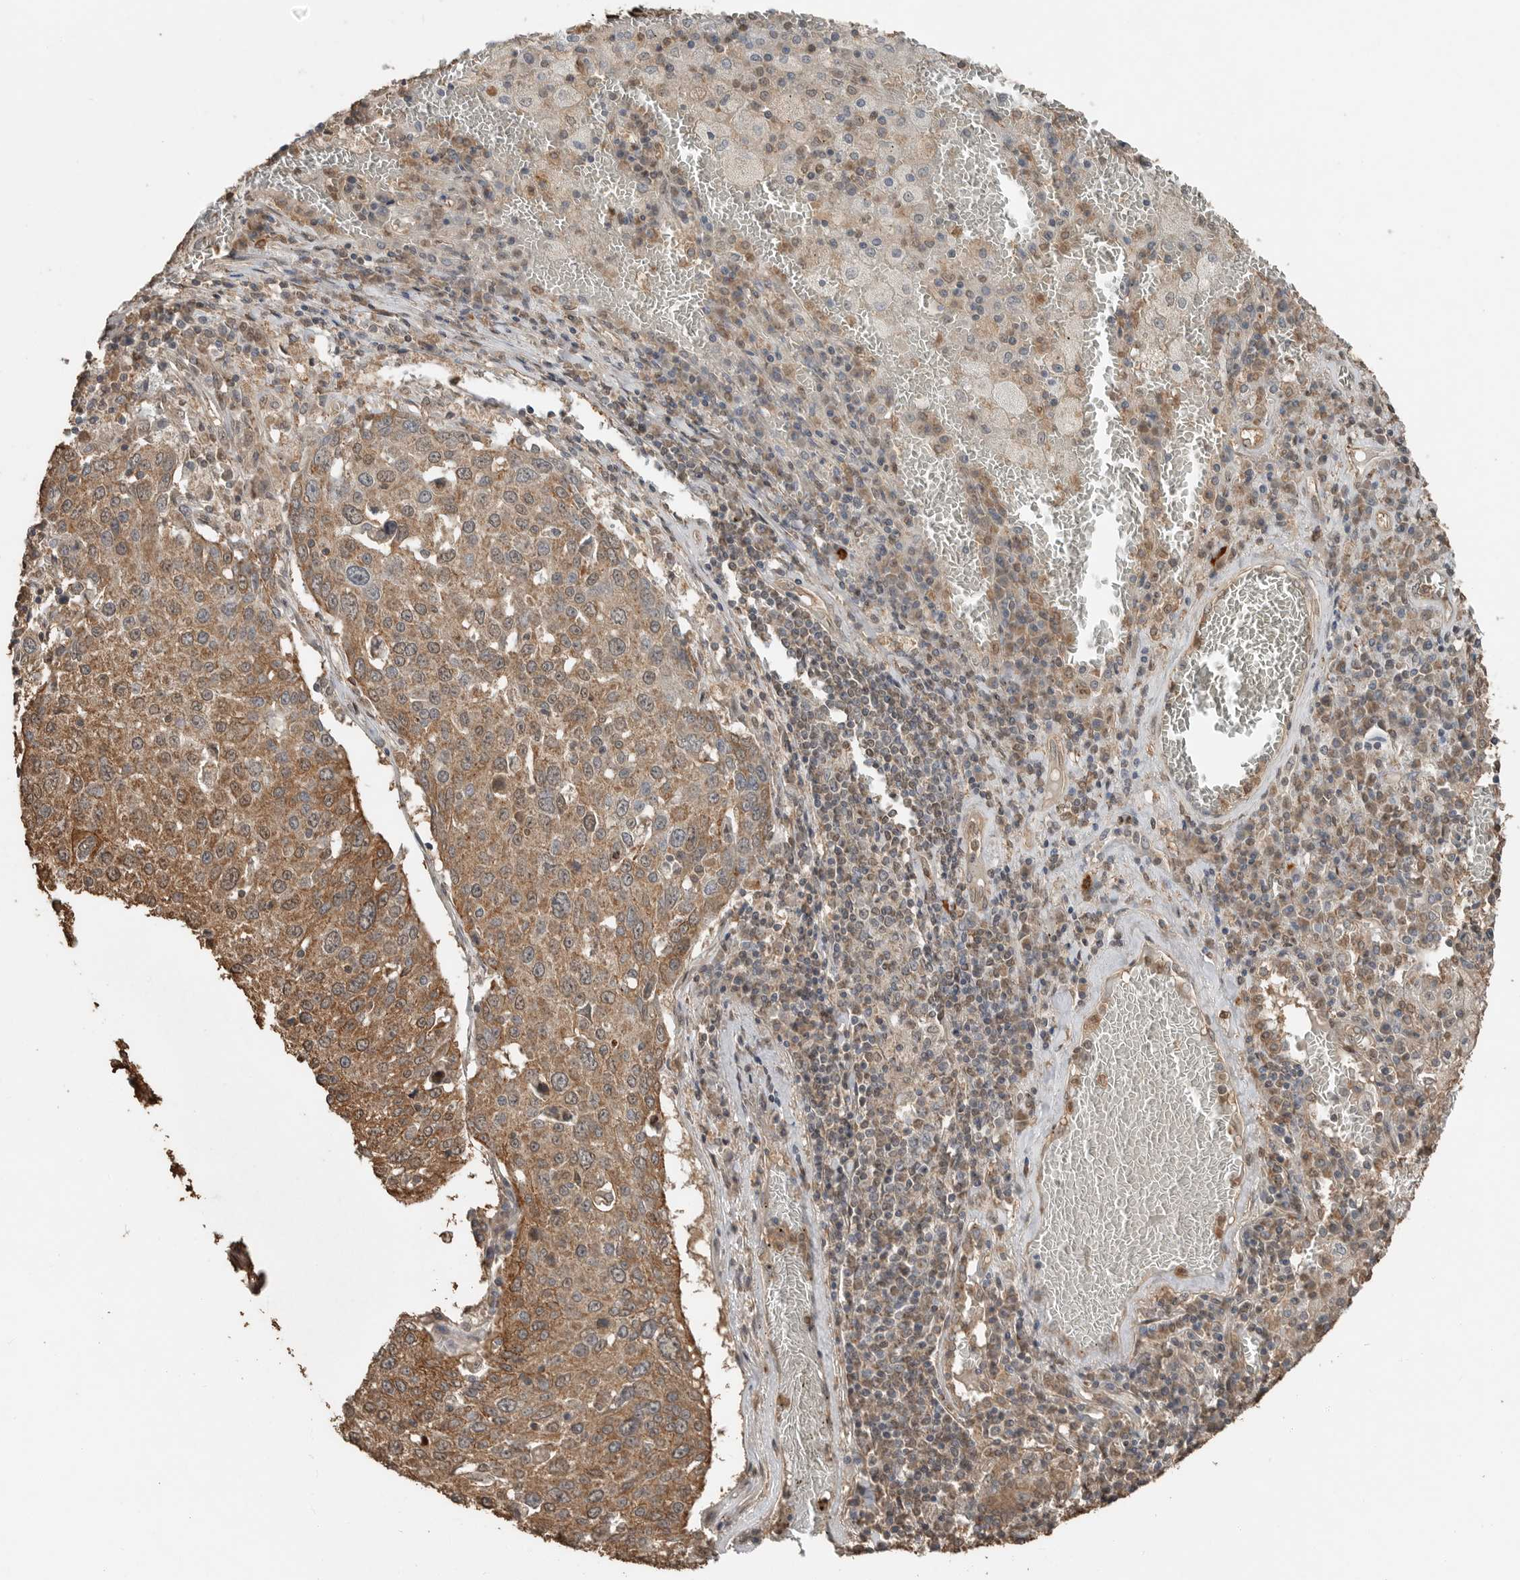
{"staining": {"intensity": "moderate", "quantity": ">75%", "location": "cytoplasmic/membranous"}, "tissue": "lung cancer", "cell_type": "Tumor cells", "image_type": "cancer", "snomed": [{"axis": "morphology", "description": "Squamous cell carcinoma, NOS"}, {"axis": "topography", "description": "Lung"}], "caption": "Tumor cells reveal medium levels of moderate cytoplasmic/membranous positivity in about >75% of cells in squamous cell carcinoma (lung). The protein of interest is stained brown, and the nuclei are stained in blue (DAB (3,3'-diaminobenzidine) IHC with brightfield microscopy, high magnification).", "gene": "BLZF1", "patient": {"sex": "male", "age": 65}}